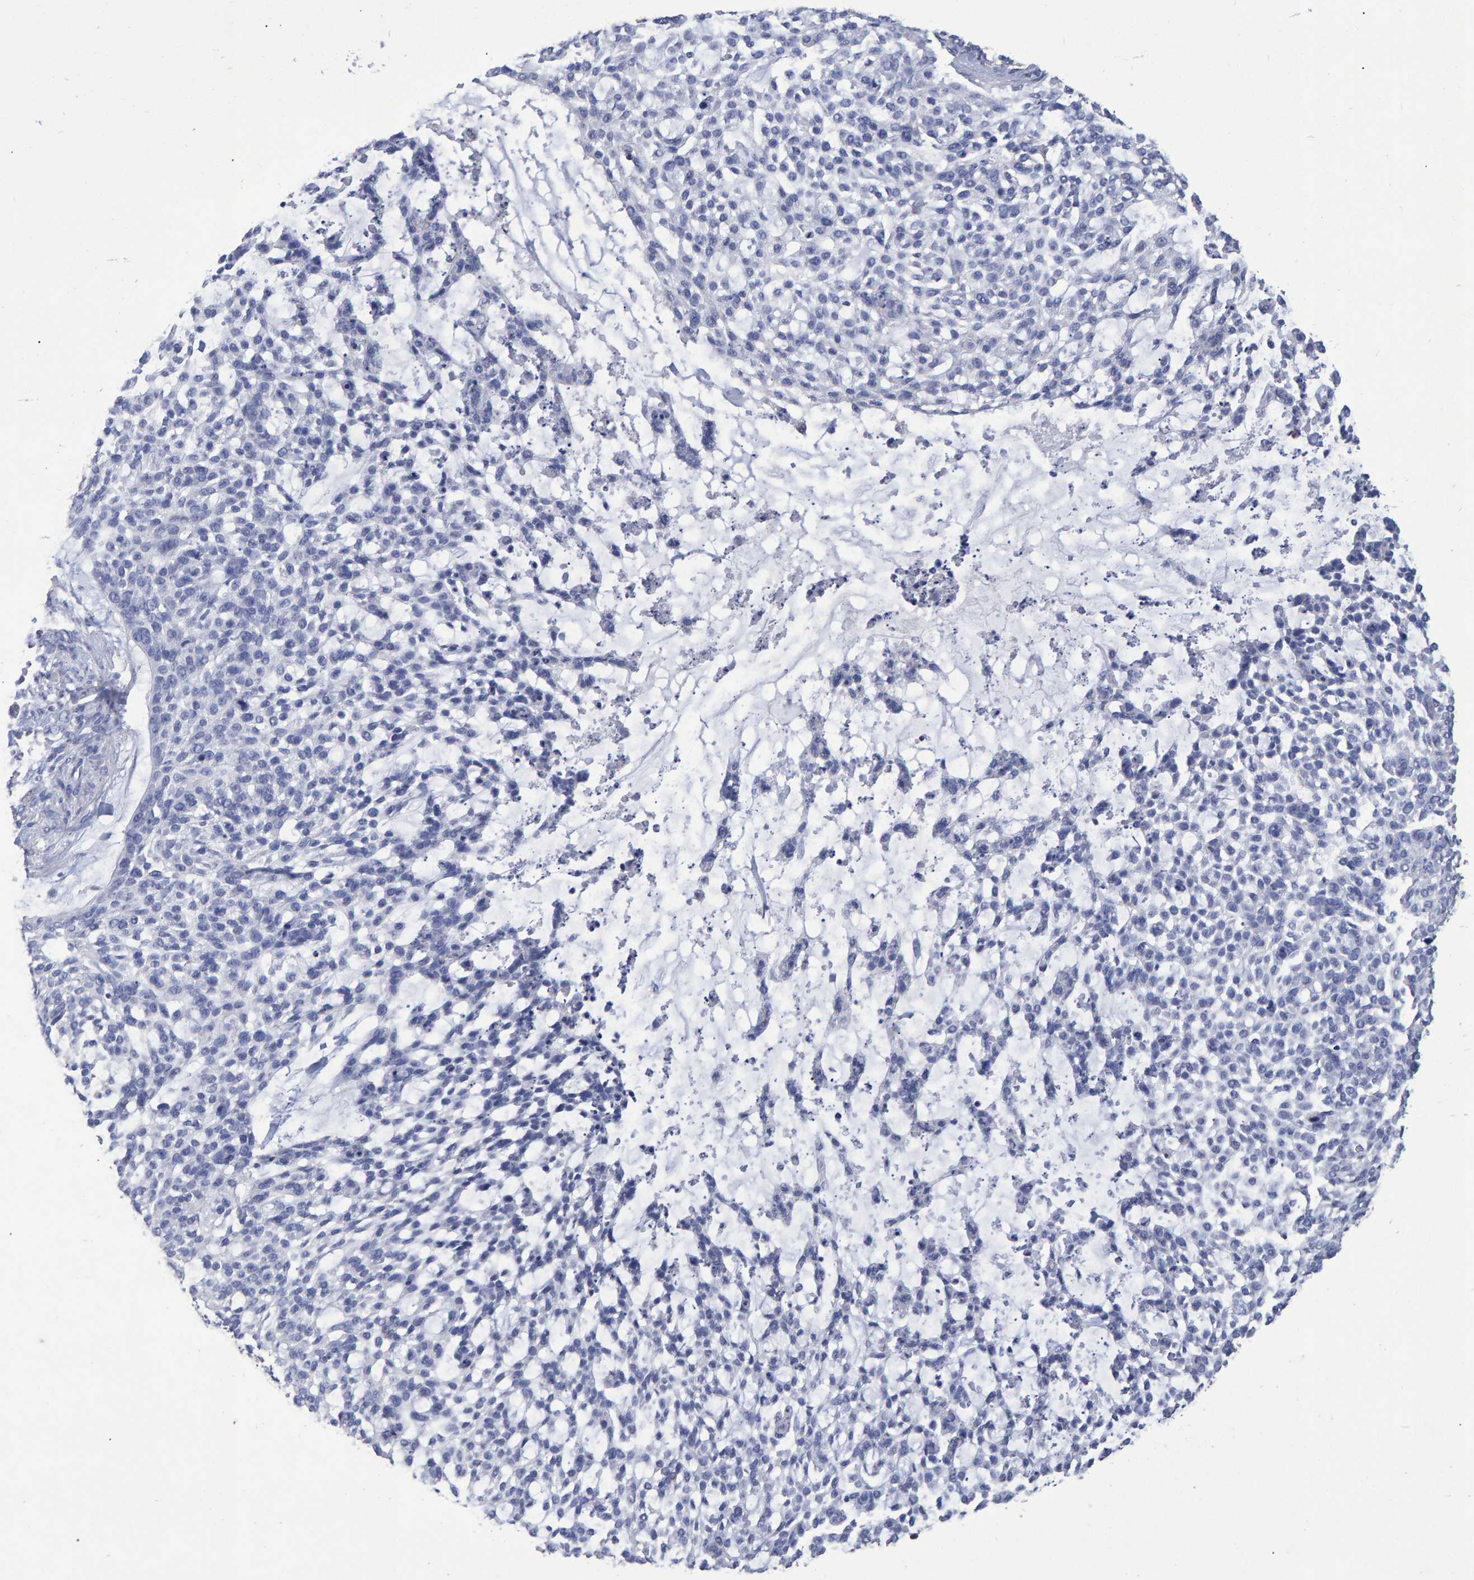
{"staining": {"intensity": "negative", "quantity": "none", "location": "none"}, "tissue": "skin cancer", "cell_type": "Tumor cells", "image_type": "cancer", "snomed": [{"axis": "morphology", "description": "Basal cell carcinoma"}, {"axis": "topography", "description": "Skin"}], "caption": "Protein analysis of basal cell carcinoma (skin) demonstrates no significant expression in tumor cells.", "gene": "HEMGN", "patient": {"sex": "female", "age": 64}}